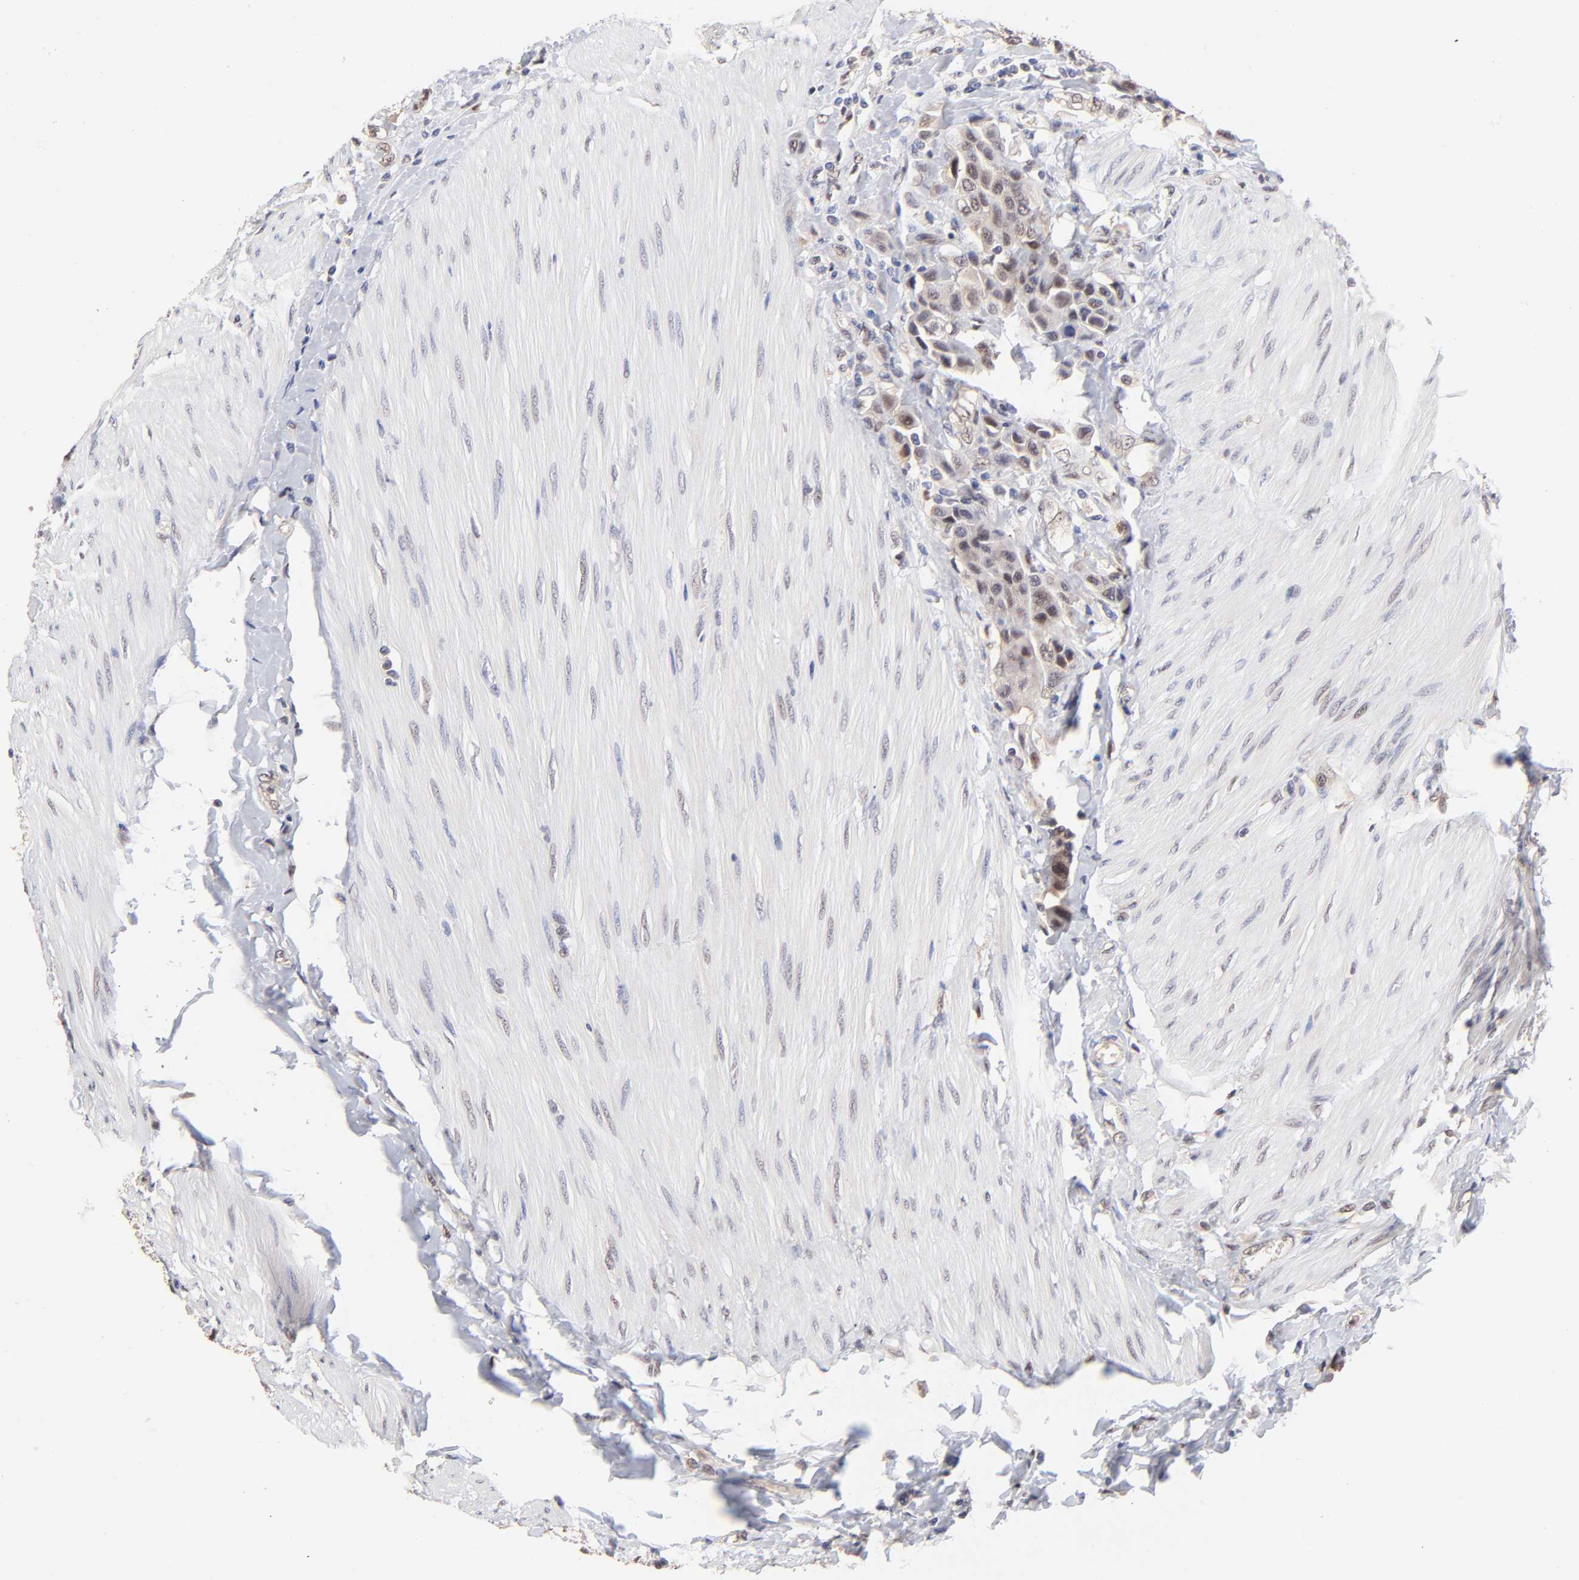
{"staining": {"intensity": "weak", "quantity": "<25%", "location": "nuclear"}, "tissue": "urothelial cancer", "cell_type": "Tumor cells", "image_type": "cancer", "snomed": [{"axis": "morphology", "description": "Urothelial carcinoma, High grade"}, {"axis": "topography", "description": "Urinary bladder"}], "caption": "Immunohistochemical staining of human urothelial carcinoma (high-grade) demonstrates no significant positivity in tumor cells.", "gene": "PSMC4", "patient": {"sex": "male", "age": 50}}